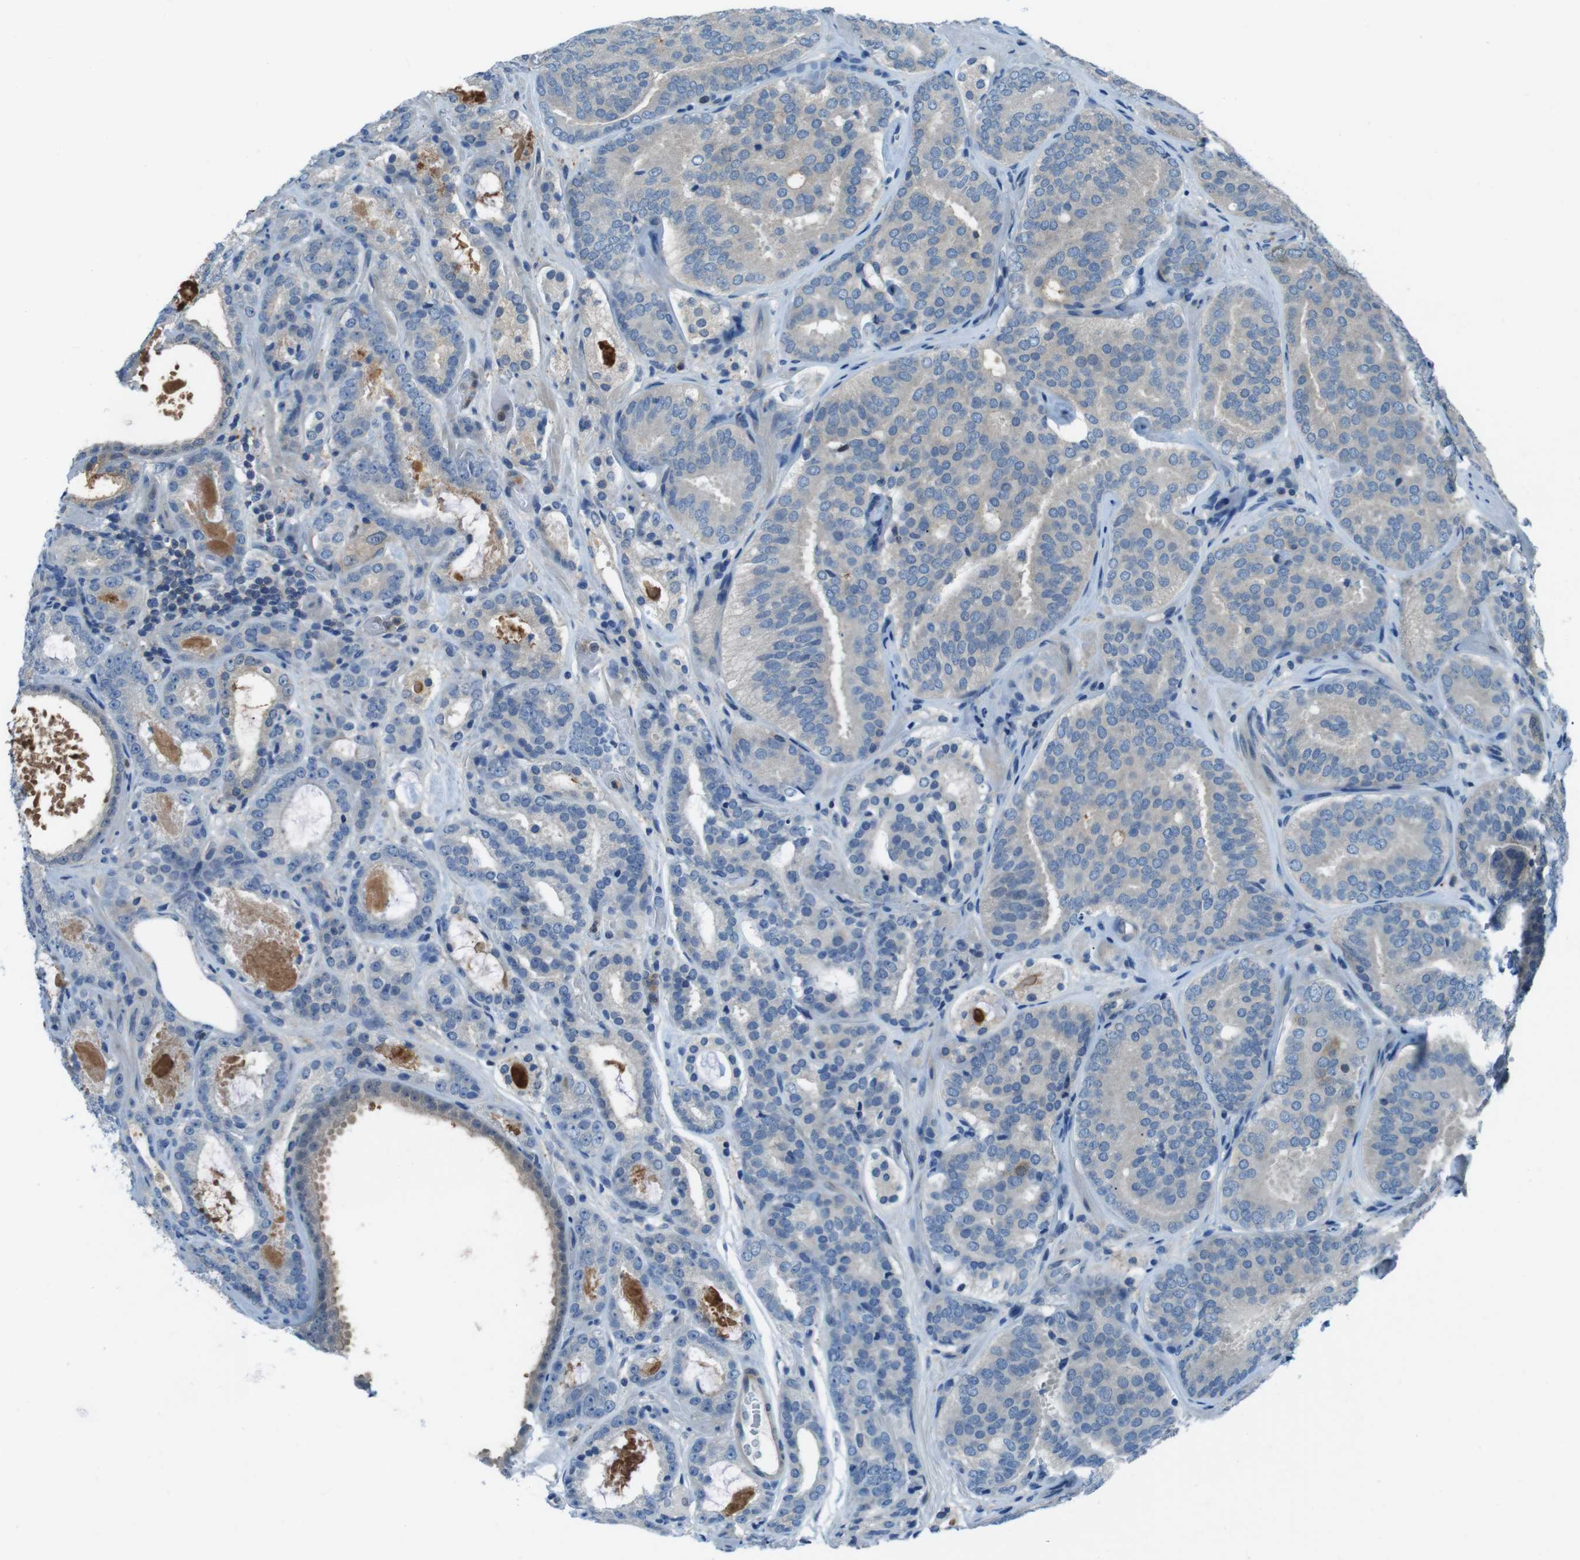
{"staining": {"intensity": "negative", "quantity": "none", "location": "none"}, "tissue": "prostate cancer", "cell_type": "Tumor cells", "image_type": "cancer", "snomed": [{"axis": "morphology", "description": "Adenocarcinoma, Low grade"}, {"axis": "topography", "description": "Prostate"}], "caption": "High power microscopy micrograph of an immunohistochemistry (IHC) micrograph of prostate cancer (low-grade adenocarcinoma), revealing no significant positivity in tumor cells. (Stains: DAB (3,3'-diaminobenzidine) immunohistochemistry (IHC) with hematoxylin counter stain, Microscopy: brightfield microscopy at high magnification).", "gene": "NANOS2", "patient": {"sex": "male", "age": 69}}